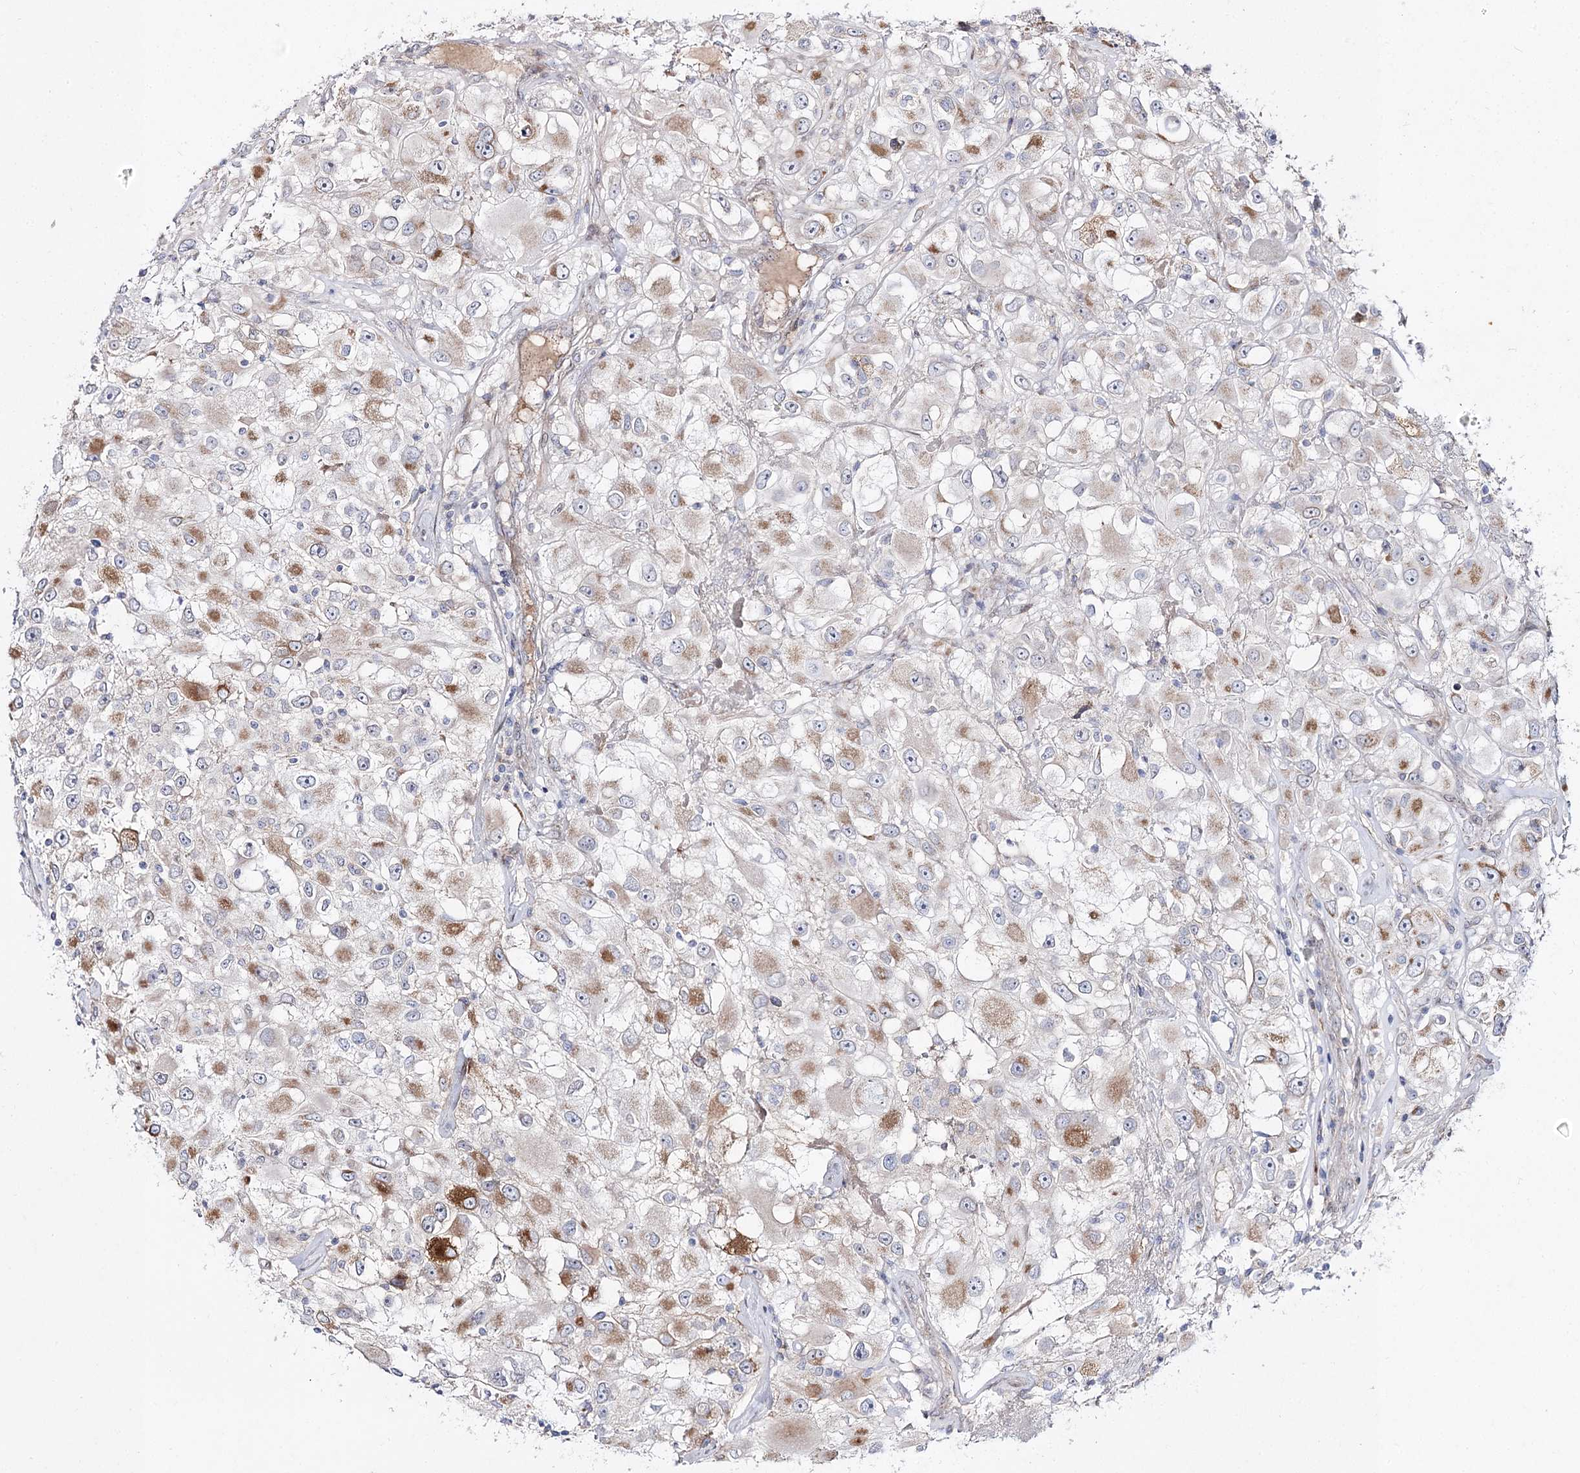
{"staining": {"intensity": "moderate", "quantity": "25%-75%", "location": "cytoplasmic/membranous"}, "tissue": "renal cancer", "cell_type": "Tumor cells", "image_type": "cancer", "snomed": [{"axis": "morphology", "description": "Adenocarcinoma, NOS"}, {"axis": "topography", "description": "Kidney"}], "caption": "Immunohistochemistry (IHC) histopathology image of neoplastic tissue: human renal cancer (adenocarcinoma) stained using immunohistochemistry (IHC) reveals medium levels of moderate protein expression localized specifically in the cytoplasmic/membranous of tumor cells, appearing as a cytoplasmic/membranous brown color.", "gene": "C11orf80", "patient": {"sex": "female", "age": 52}}